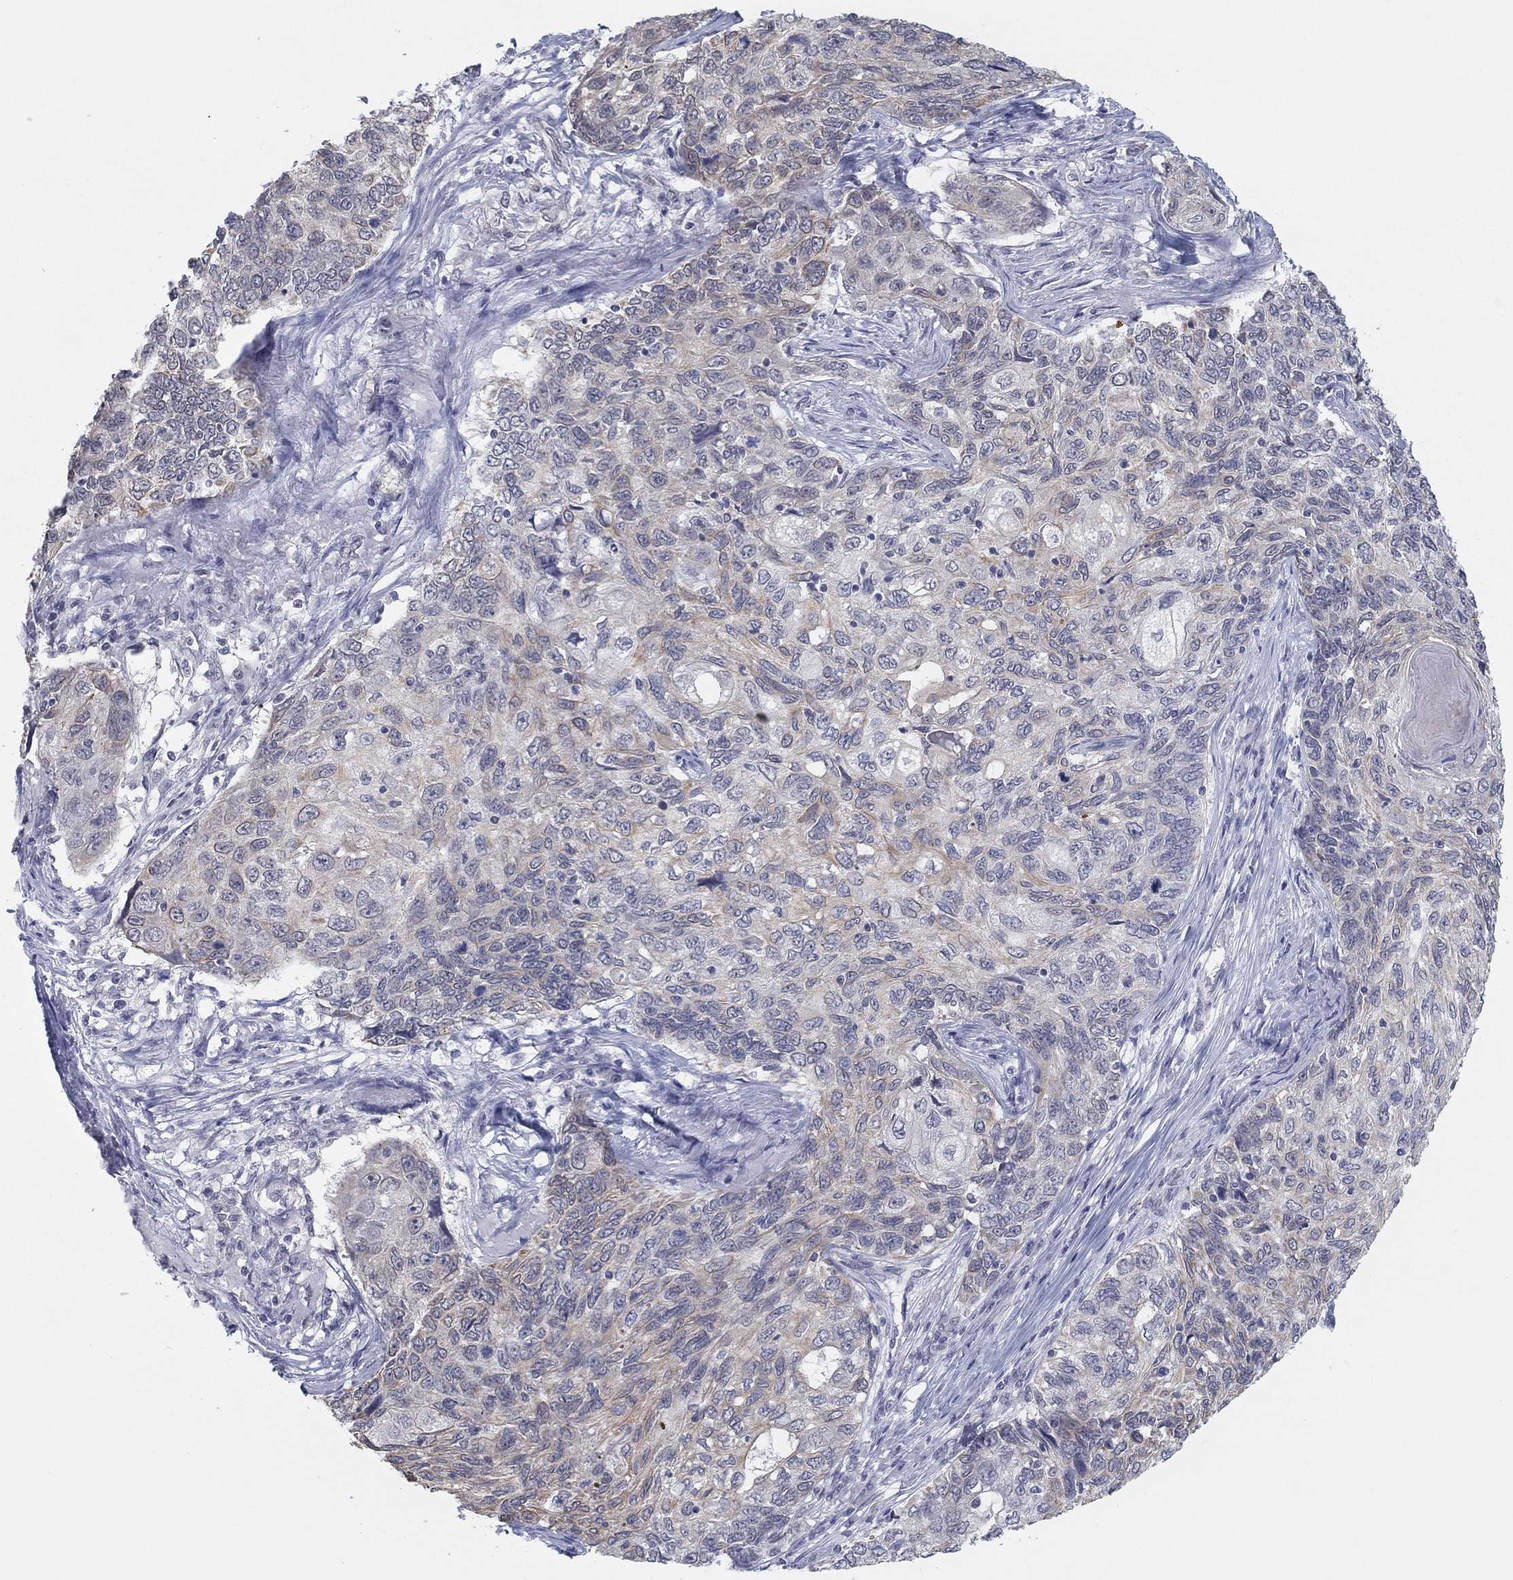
{"staining": {"intensity": "weak", "quantity": "25%-75%", "location": "cytoplasmic/membranous"}, "tissue": "skin cancer", "cell_type": "Tumor cells", "image_type": "cancer", "snomed": [{"axis": "morphology", "description": "Squamous cell carcinoma, NOS"}, {"axis": "topography", "description": "Skin"}], "caption": "Protein staining exhibits weak cytoplasmic/membranous expression in approximately 25%-75% of tumor cells in skin cancer.", "gene": "SLC22A2", "patient": {"sex": "male", "age": 92}}